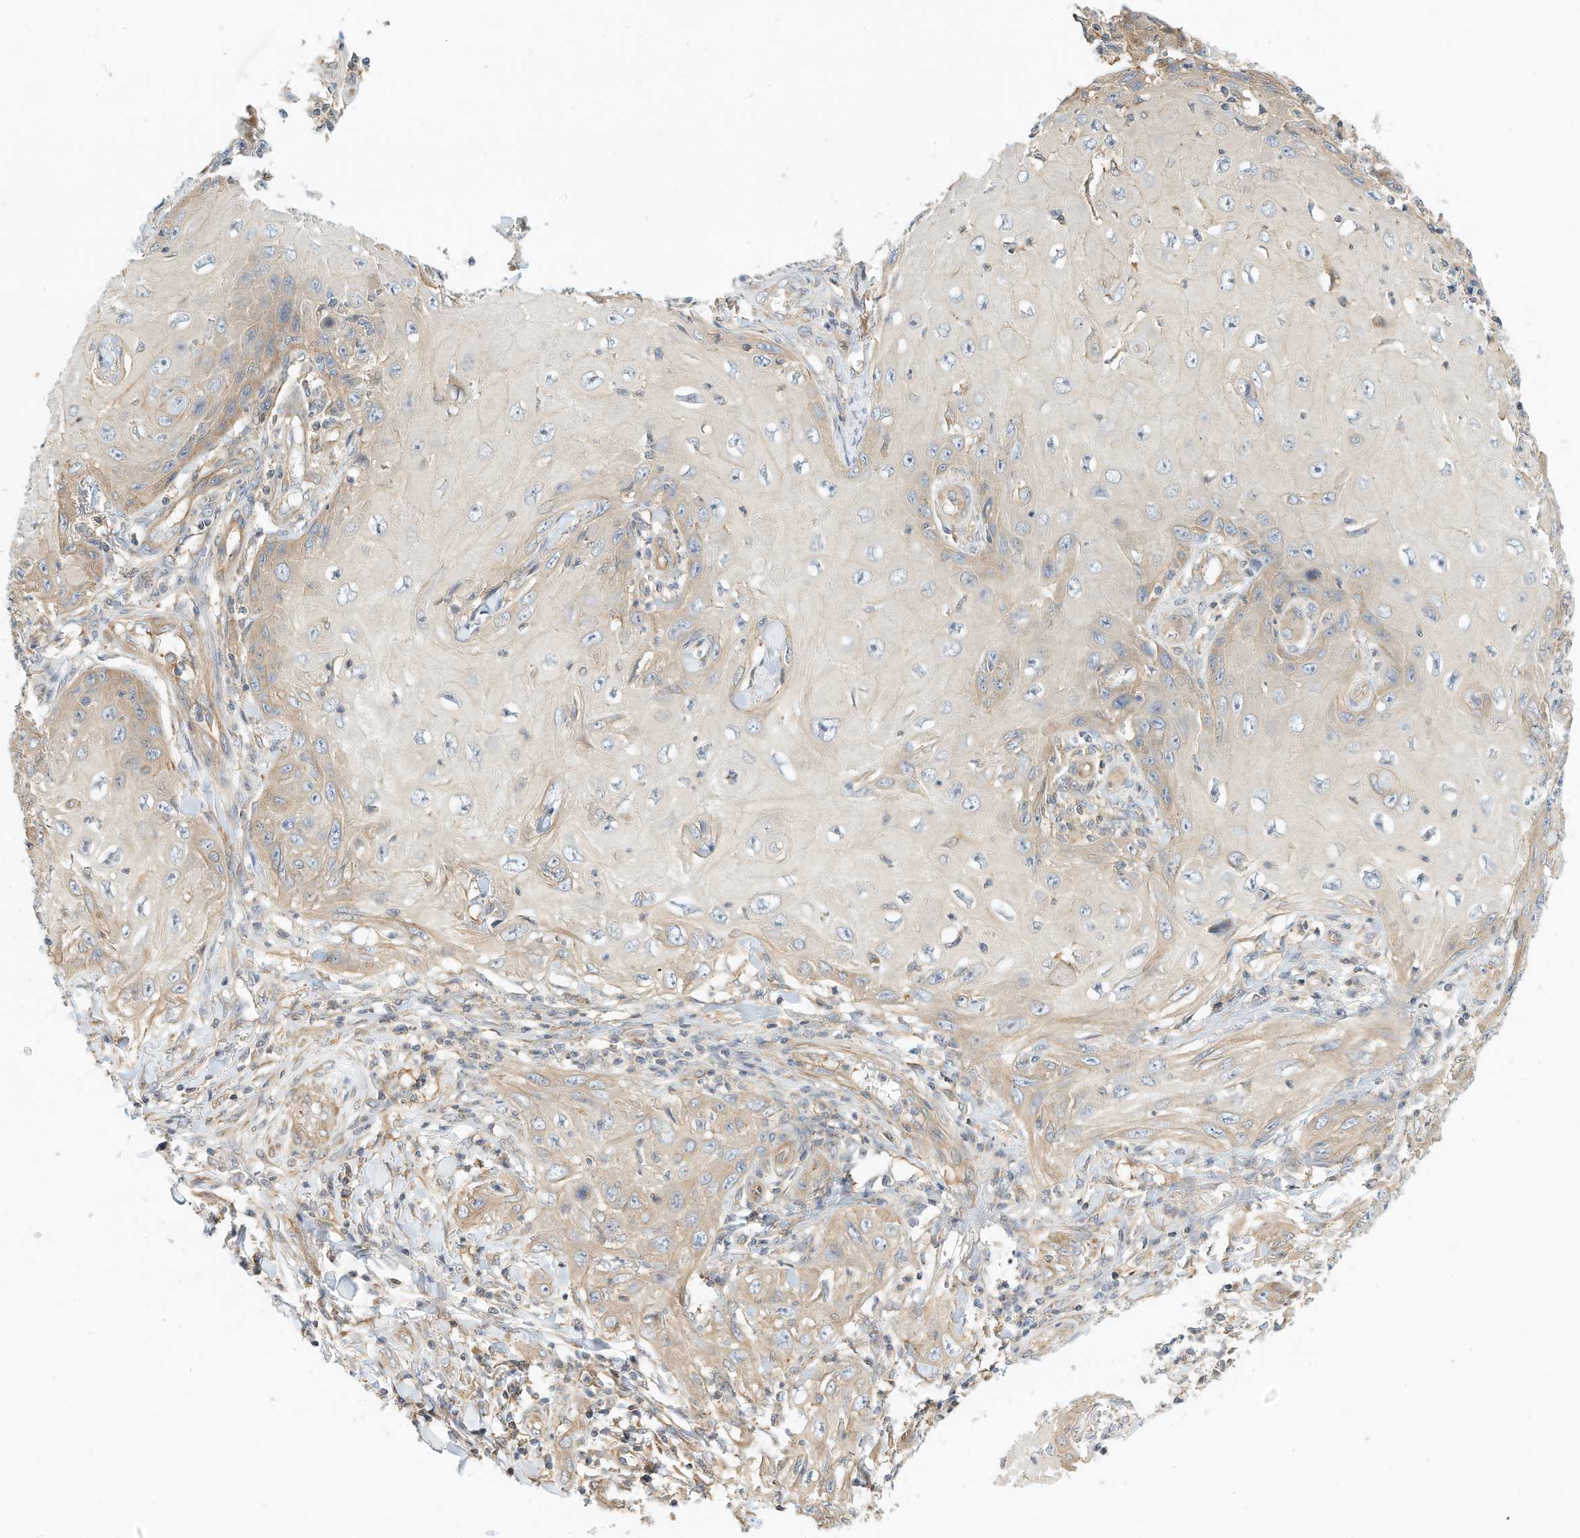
{"staining": {"intensity": "negative", "quantity": "none", "location": "none"}, "tissue": "skin cancer", "cell_type": "Tumor cells", "image_type": "cancer", "snomed": [{"axis": "morphology", "description": "Squamous cell carcinoma, NOS"}, {"axis": "topography", "description": "Skin"}], "caption": "IHC of human skin squamous cell carcinoma shows no staining in tumor cells. Brightfield microscopy of immunohistochemistry stained with DAB (3,3'-diaminobenzidine) (brown) and hematoxylin (blue), captured at high magnification.", "gene": "OFD1", "patient": {"sex": "female", "age": 73}}